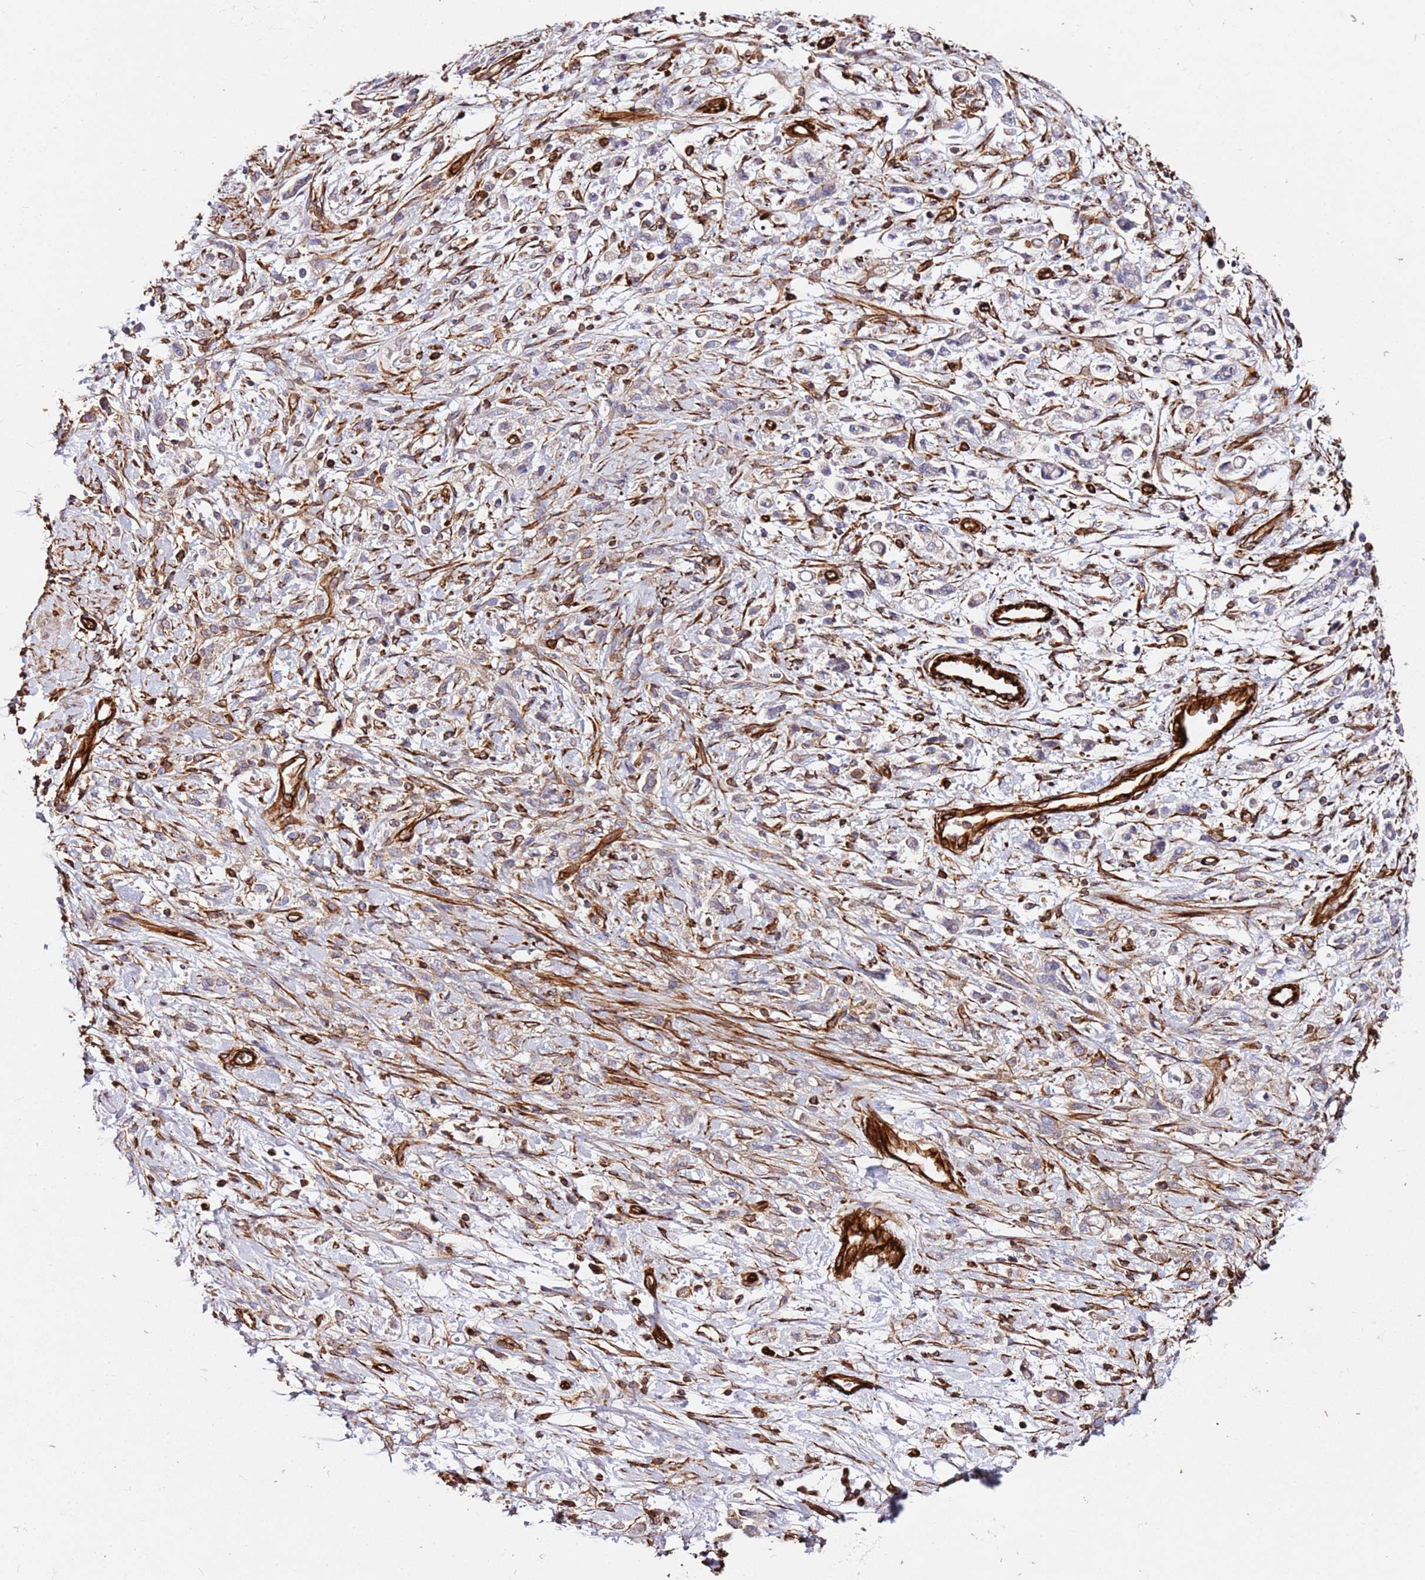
{"staining": {"intensity": "negative", "quantity": "none", "location": "none"}, "tissue": "stomach cancer", "cell_type": "Tumor cells", "image_type": "cancer", "snomed": [{"axis": "morphology", "description": "Adenocarcinoma, NOS"}, {"axis": "topography", "description": "Stomach"}], "caption": "Tumor cells are negative for protein expression in human stomach cancer.", "gene": "MRGPRE", "patient": {"sex": "female", "age": 60}}